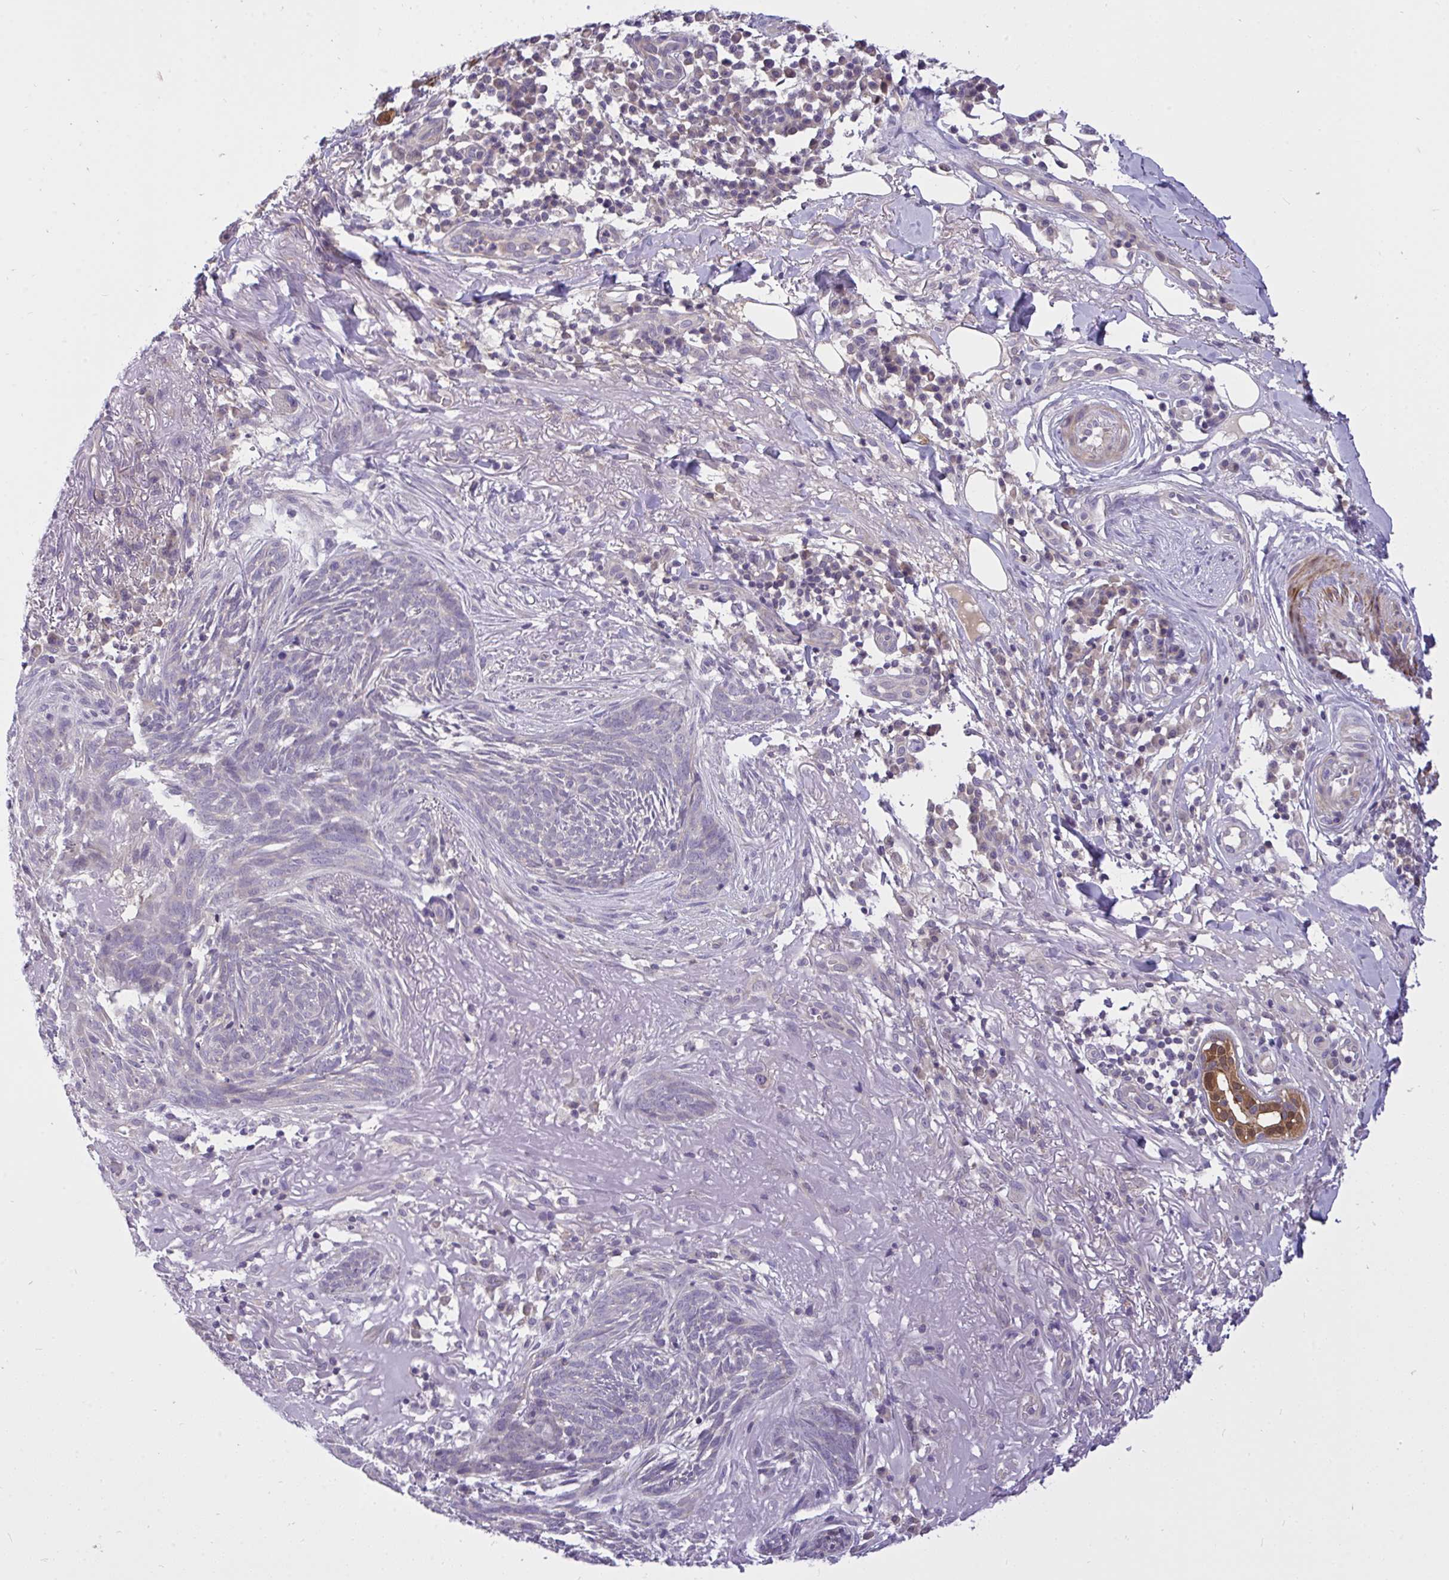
{"staining": {"intensity": "negative", "quantity": "none", "location": "none"}, "tissue": "skin cancer", "cell_type": "Tumor cells", "image_type": "cancer", "snomed": [{"axis": "morphology", "description": "Basal cell carcinoma"}, {"axis": "topography", "description": "Skin"}], "caption": "Immunohistochemistry photomicrograph of human skin basal cell carcinoma stained for a protein (brown), which shows no expression in tumor cells.", "gene": "C19orf54", "patient": {"sex": "female", "age": 93}}